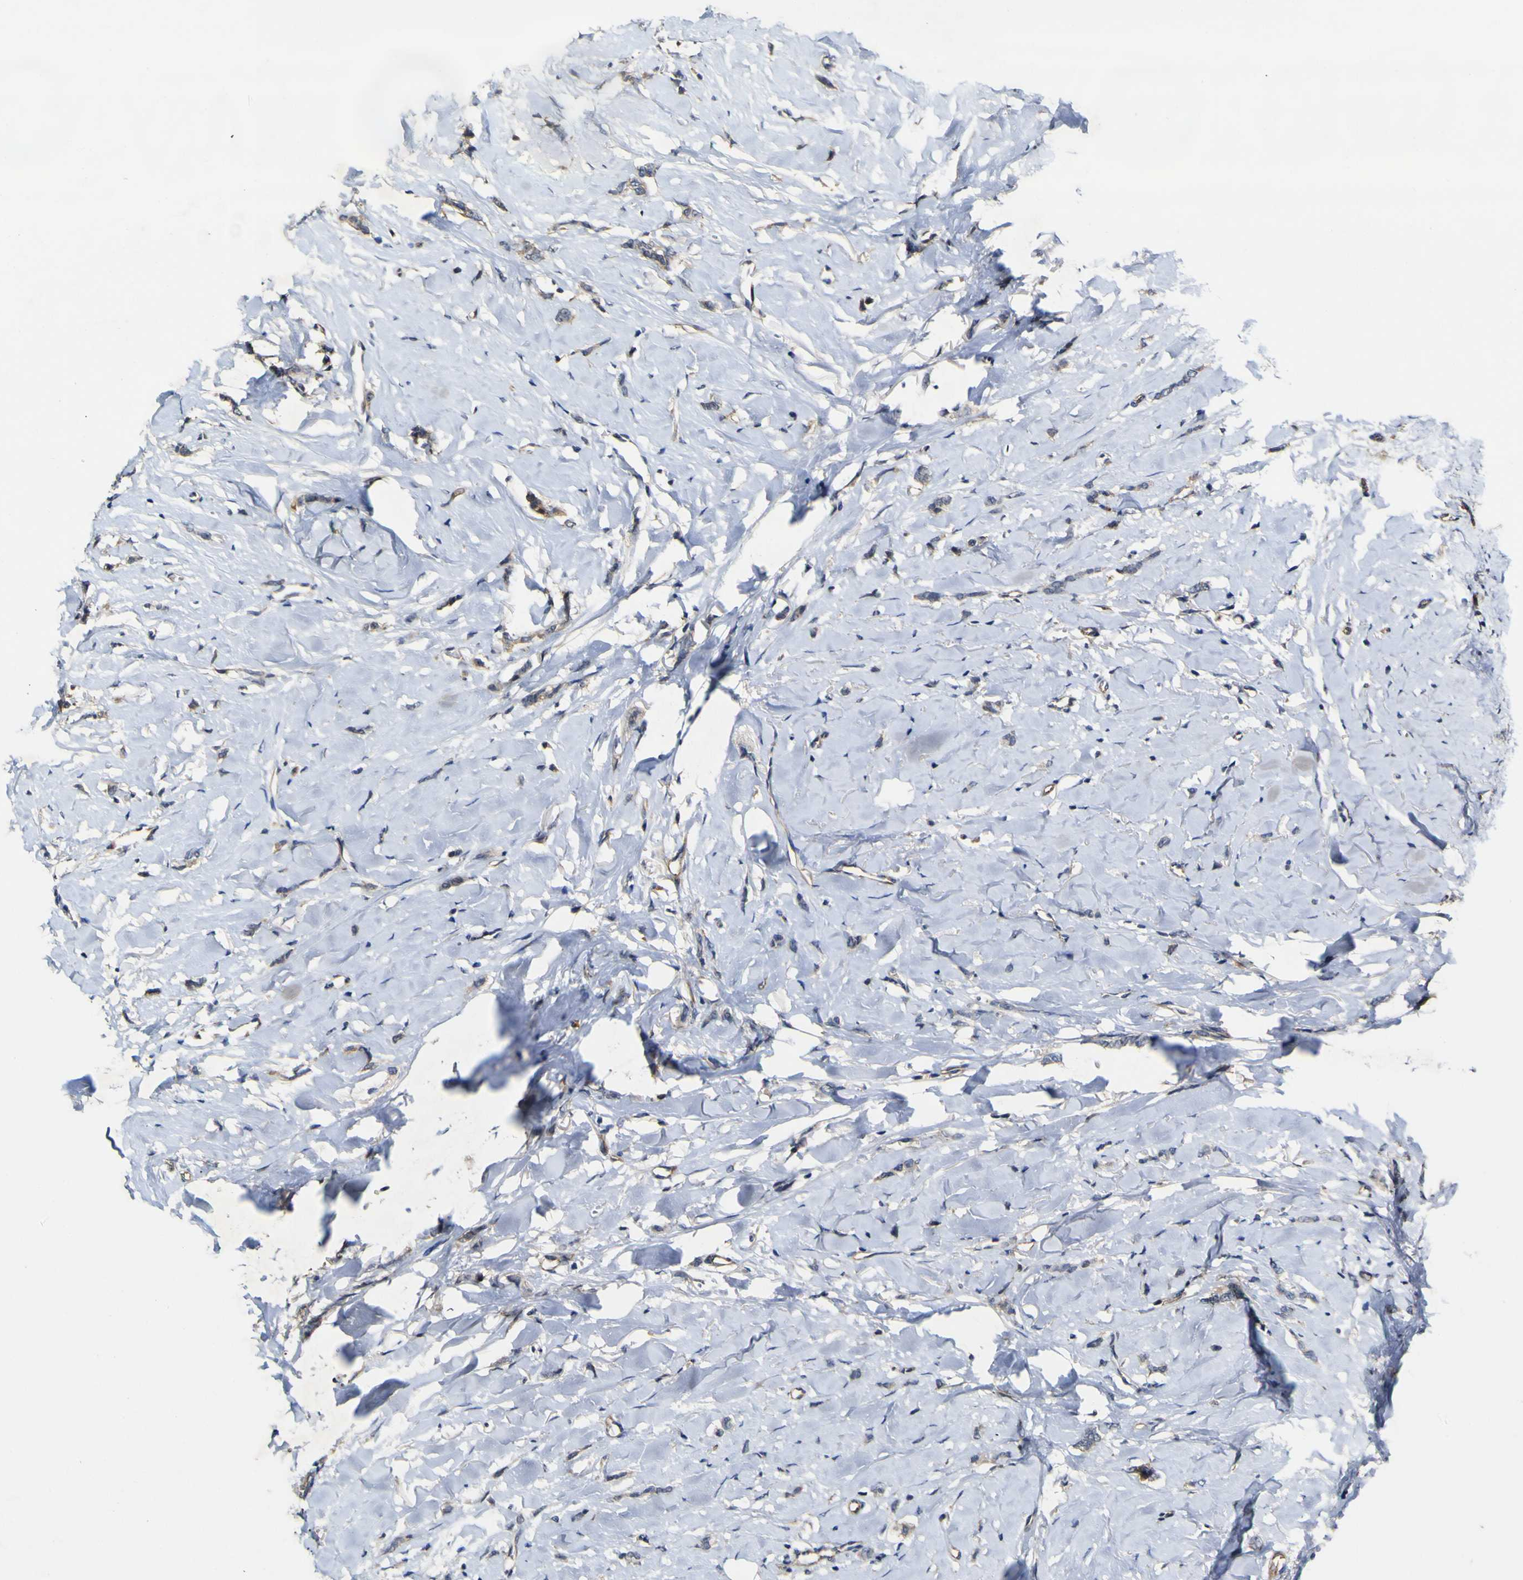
{"staining": {"intensity": "negative", "quantity": "none", "location": "none"}, "tissue": "breast cancer", "cell_type": "Tumor cells", "image_type": "cancer", "snomed": [{"axis": "morphology", "description": "Lobular carcinoma"}, {"axis": "topography", "description": "Skin"}, {"axis": "topography", "description": "Breast"}], "caption": "Immunohistochemical staining of human breast lobular carcinoma displays no significant expression in tumor cells.", "gene": "CCL2", "patient": {"sex": "female", "age": 46}}